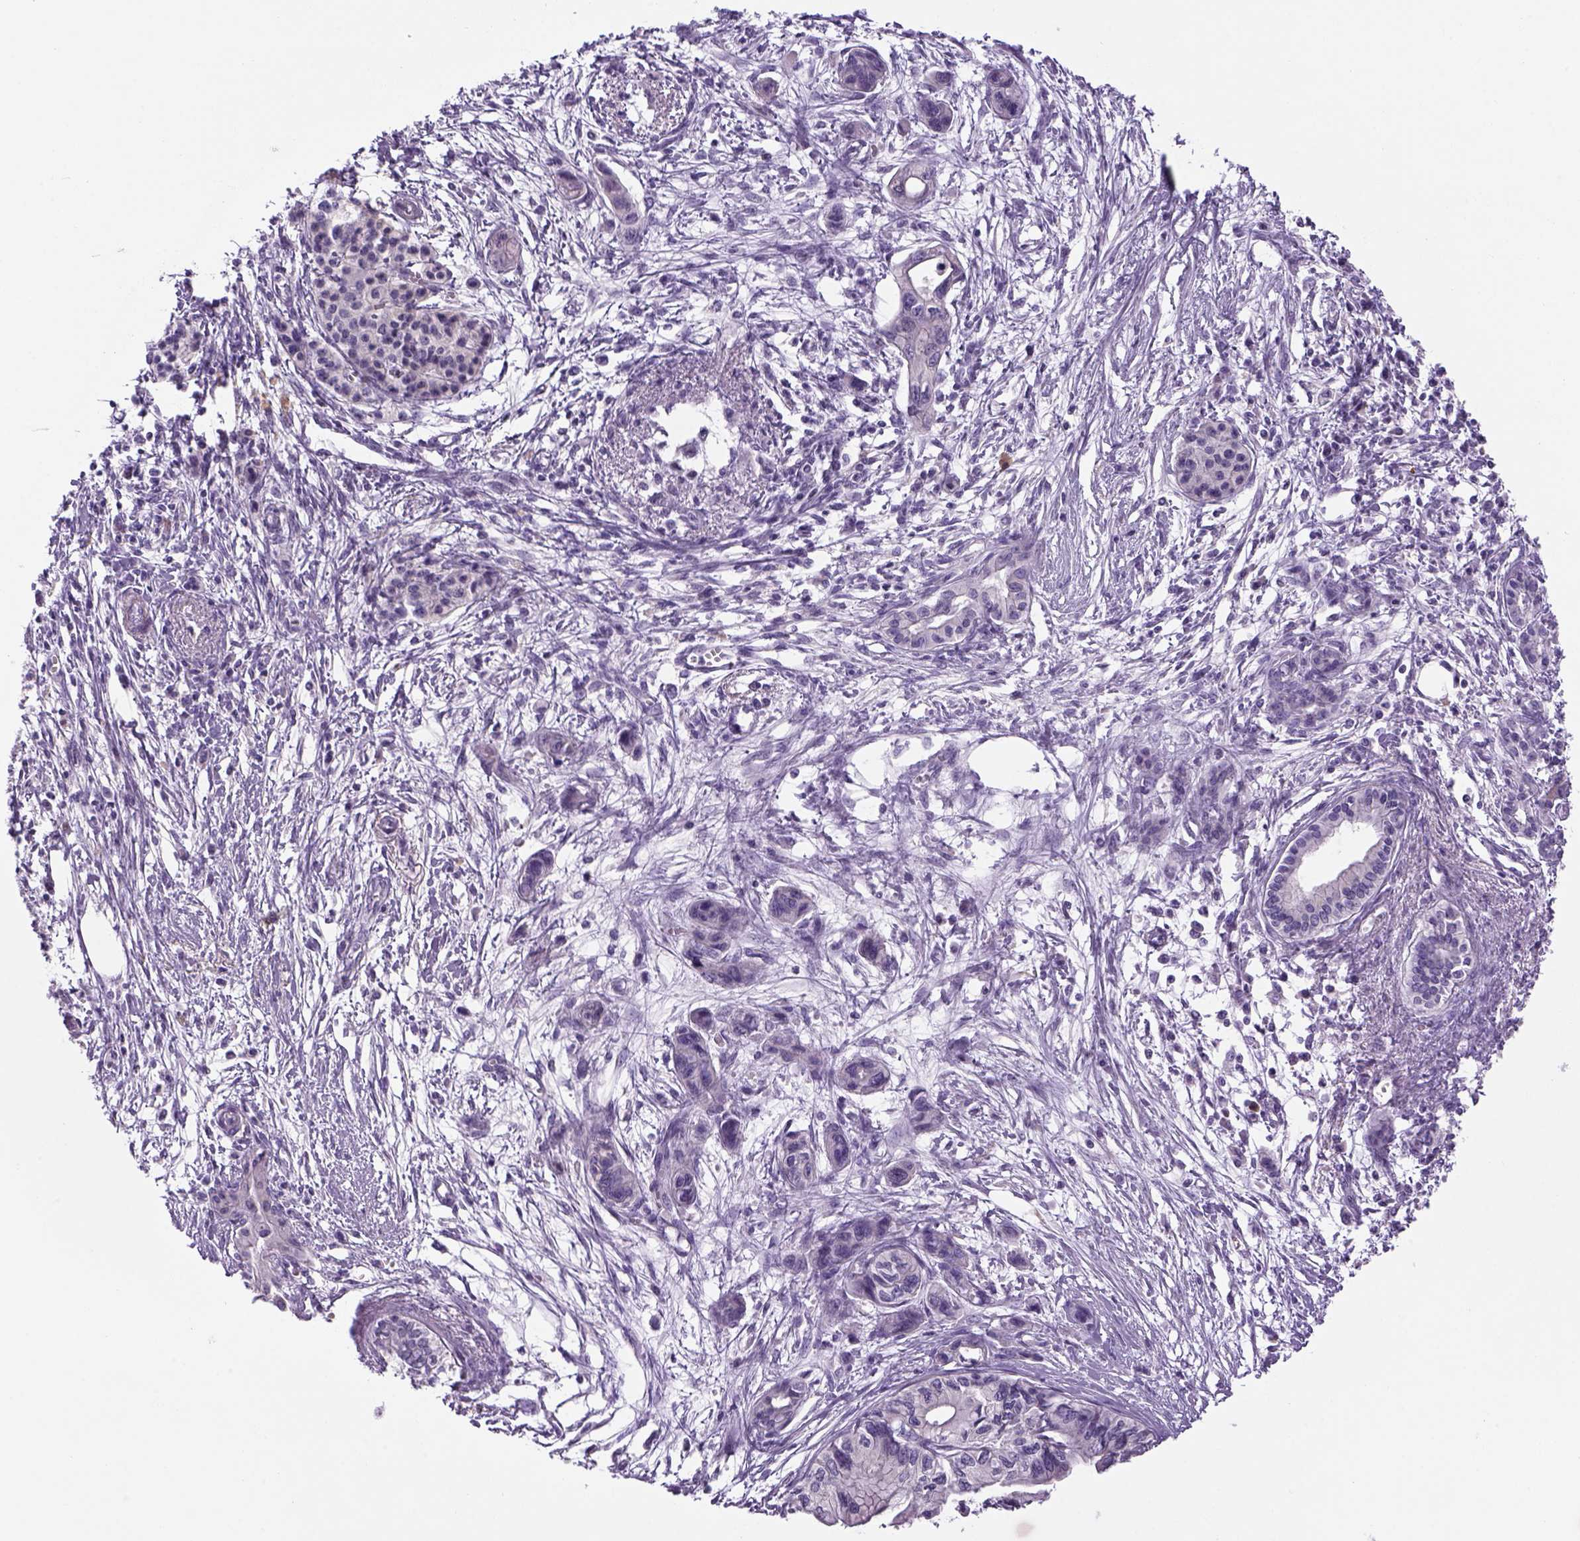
{"staining": {"intensity": "negative", "quantity": "none", "location": "none"}, "tissue": "pancreatic cancer", "cell_type": "Tumor cells", "image_type": "cancer", "snomed": [{"axis": "morphology", "description": "Adenocarcinoma, NOS"}, {"axis": "topography", "description": "Pancreas"}], "caption": "Immunohistochemistry photomicrograph of neoplastic tissue: pancreatic cancer (adenocarcinoma) stained with DAB demonstrates no significant protein expression in tumor cells.", "gene": "DBH", "patient": {"sex": "female", "age": 76}}